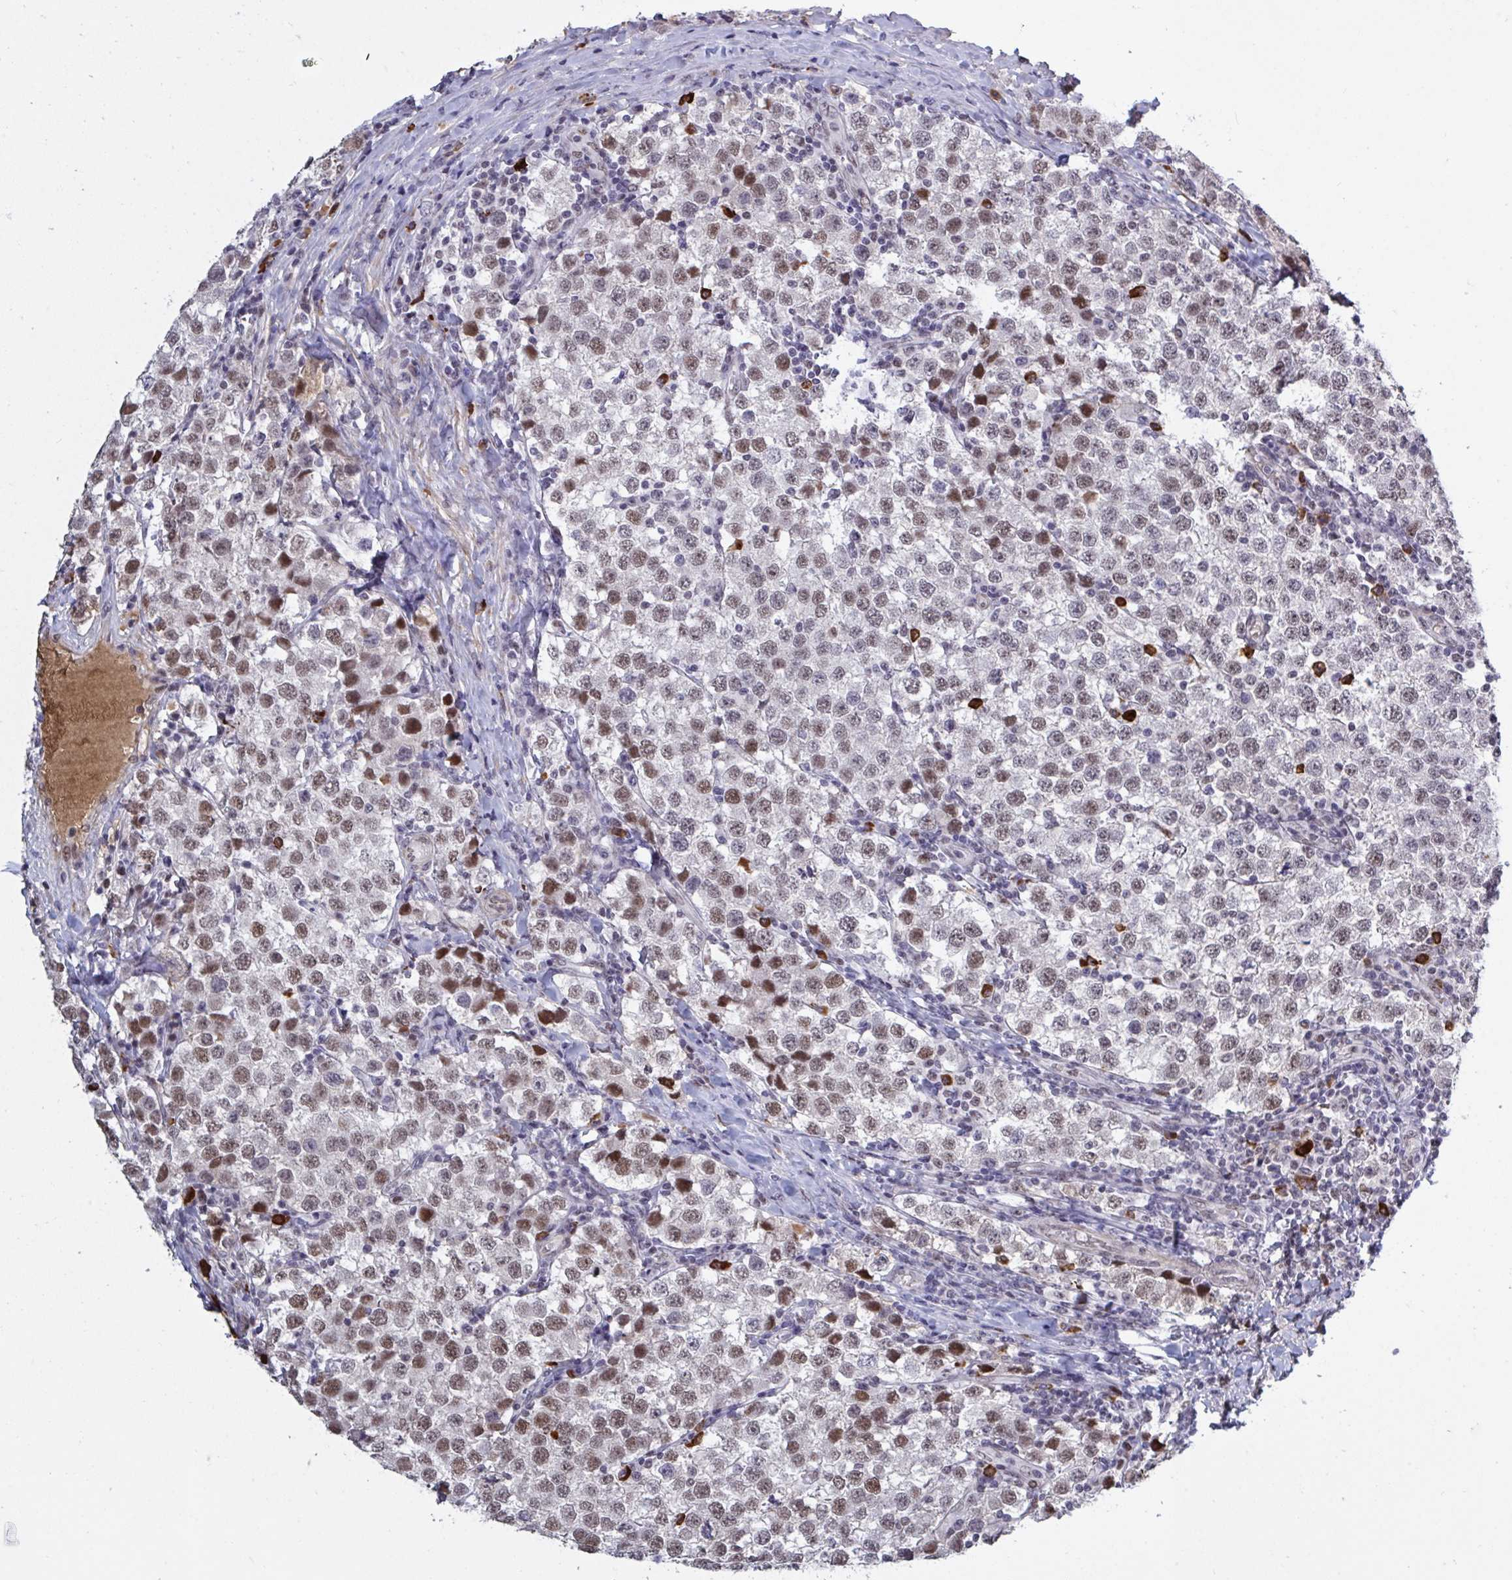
{"staining": {"intensity": "moderate", "quantity": ">75%", "location": "nuclear"}, "tissue": "testis cancer", "cell_type": "Tumor cells", "image_type": "cancer", "snomed": [{"axis": "morphology", "description": "Seminoma, NOS"}, {"axis": "topography", "description": "Testis"}], "caption": "A photomicrograph showing moderate nuclear expression in approximately >75% of tumor cells in testis cancer, as visualized by brown immunohistochemical staining.", "gene": "BCL7B", "patient": {"sex": "male", "age": 34}}